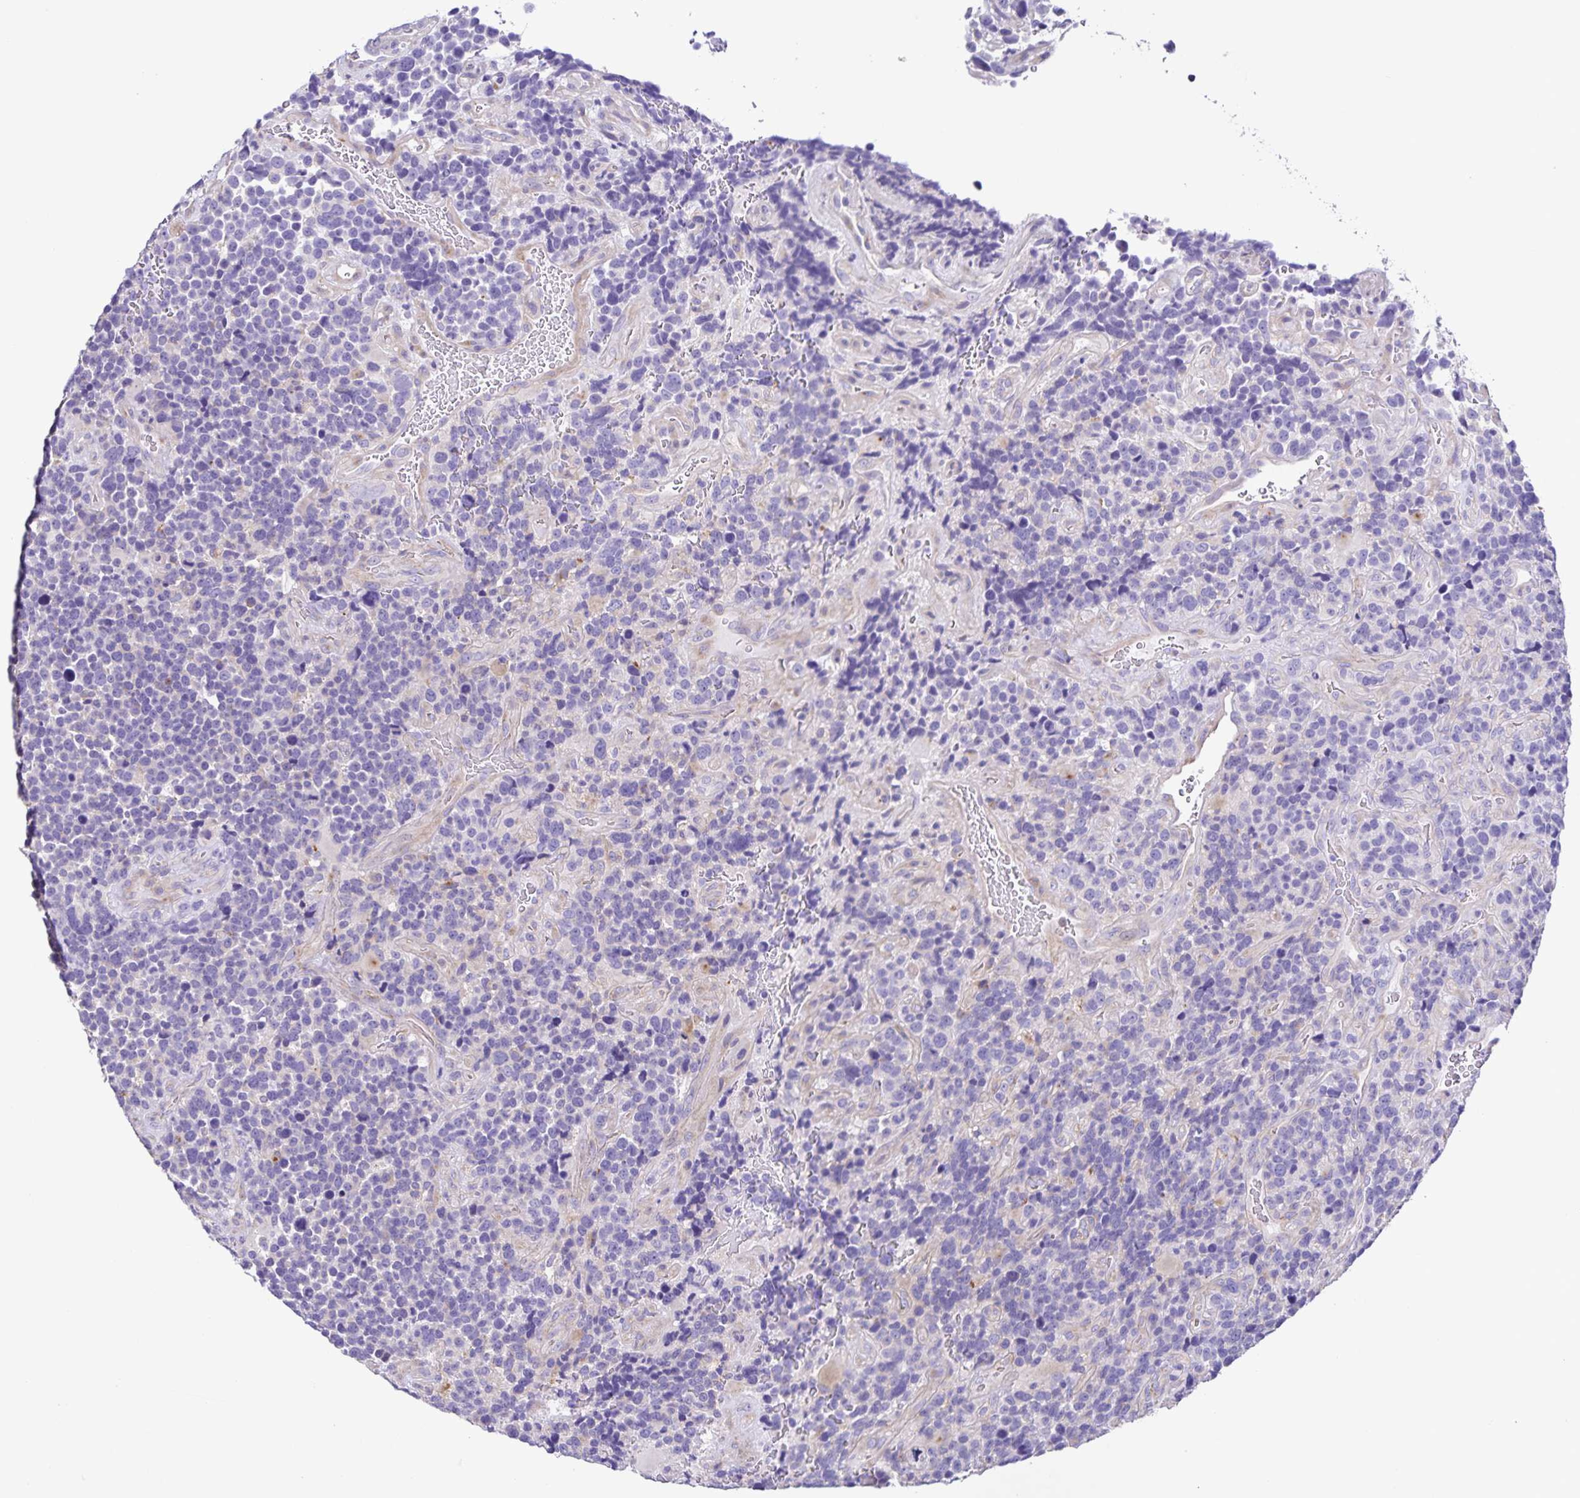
{"staining": {"intensity": "negative", "quantity": "none", "location": "none"}, "tissue": "glioma", "cell_type": "Tumor cells", "image_type": "cancer", "snomed": [{"axis": "morphology", "description": "Glioma, malignant, High grade"}, {"axis": "topography", "description": "Brain"}], "caption": "IHC micrograph of human high-grade glioma (malignant) stained for a protein (brown), which displays no staining in tumor cells.", "gene": "BOLL", "patient": {"sex": "male", "age": 33}}